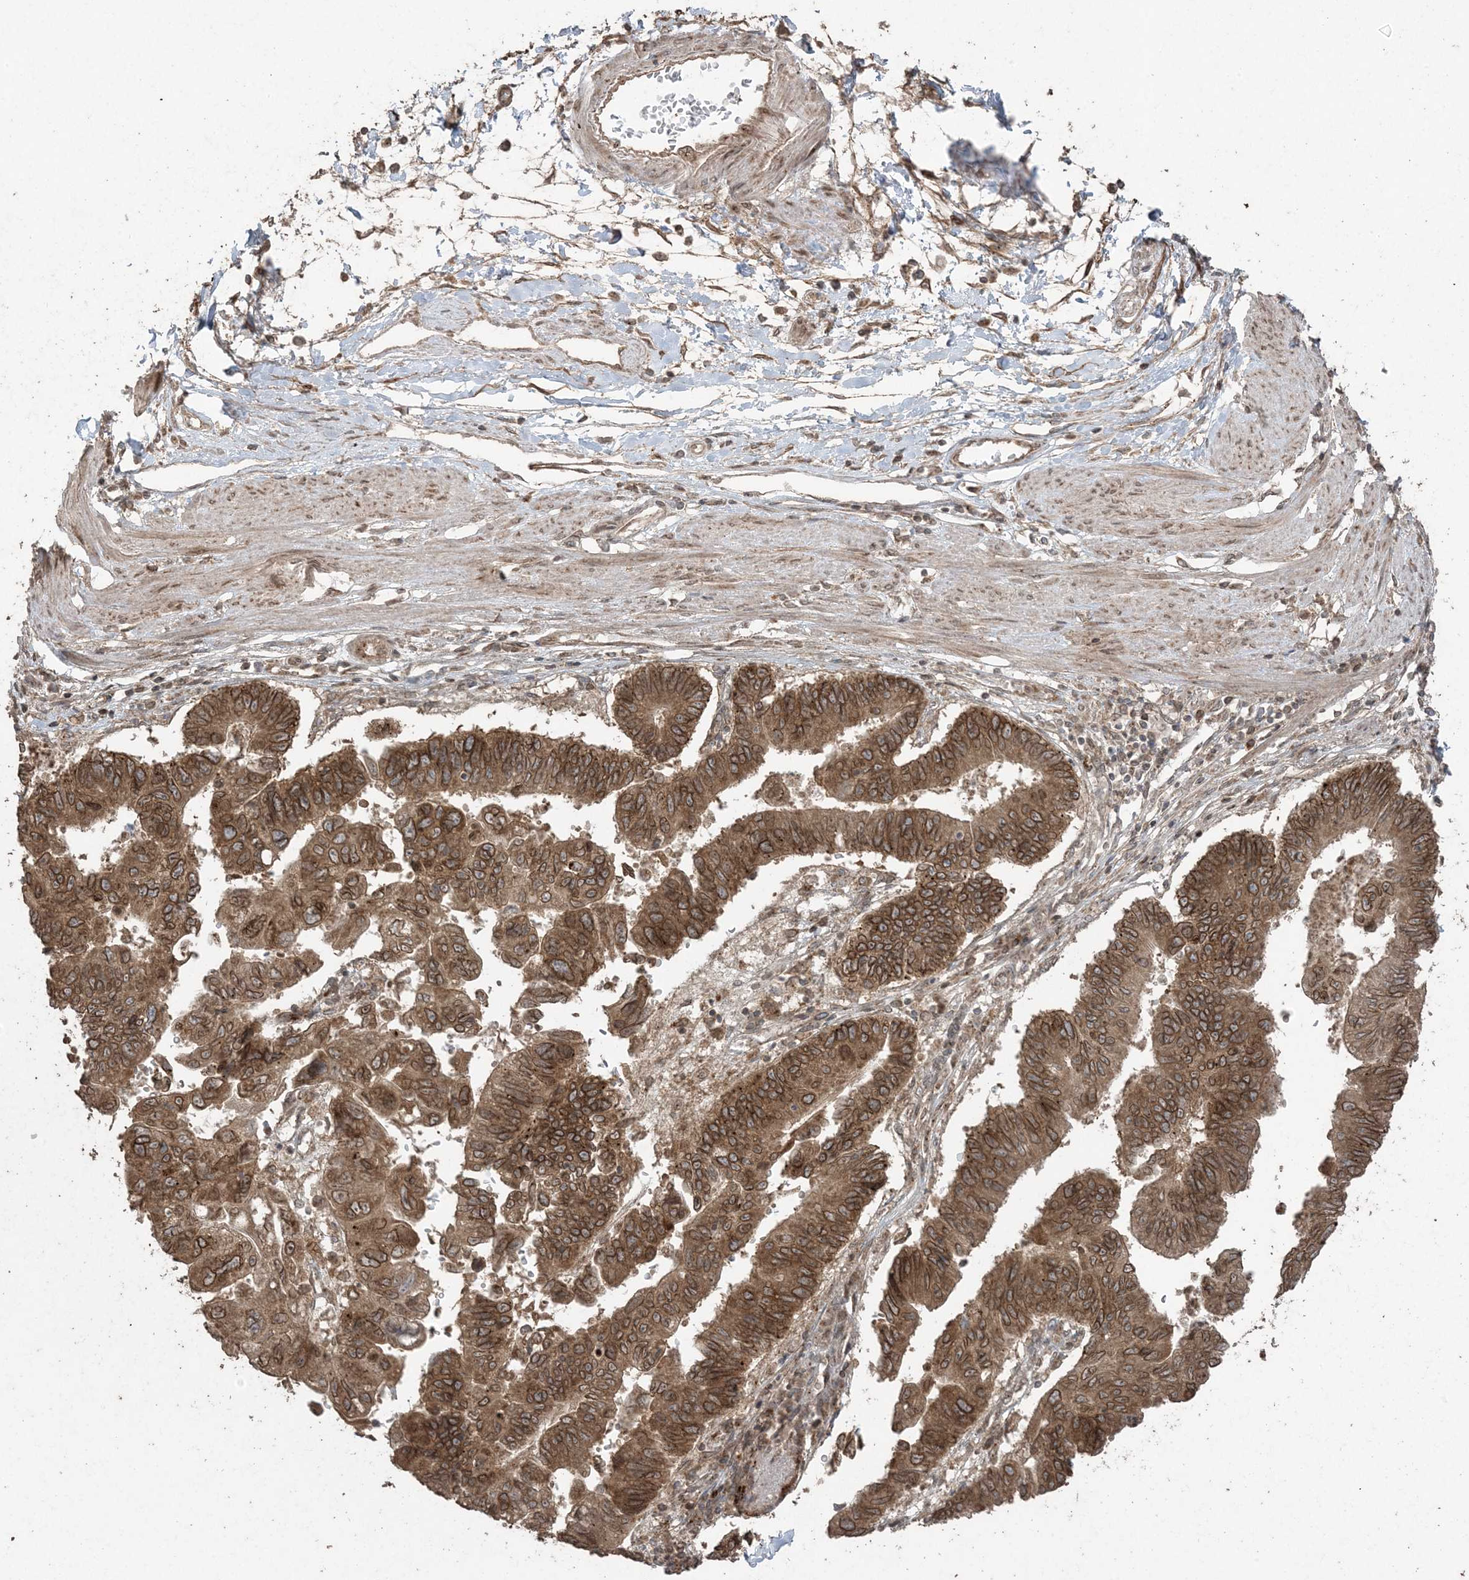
{"staining": {"intensity": "strong", "quantity": ">75%", "location": "cytoplasmic/membranous"}, "tissue": "stomach cancer", "cell_type": "Tumor cells", "image_type": "cancer", "snomed": [{"axis": "morphology", "description": "Adenocarcinoma, NOS"}, {"axis": "topography", "description": "Stomach"}], "caption": "About >75% of tumor cells in human stomach adenocarcinoma reveal strong cytoplasmic/membranous protein staining as visualized by brown immunohistochemical staining.", "gene": "DDX19B", "patient": {"sex": "male", "age": 59}}